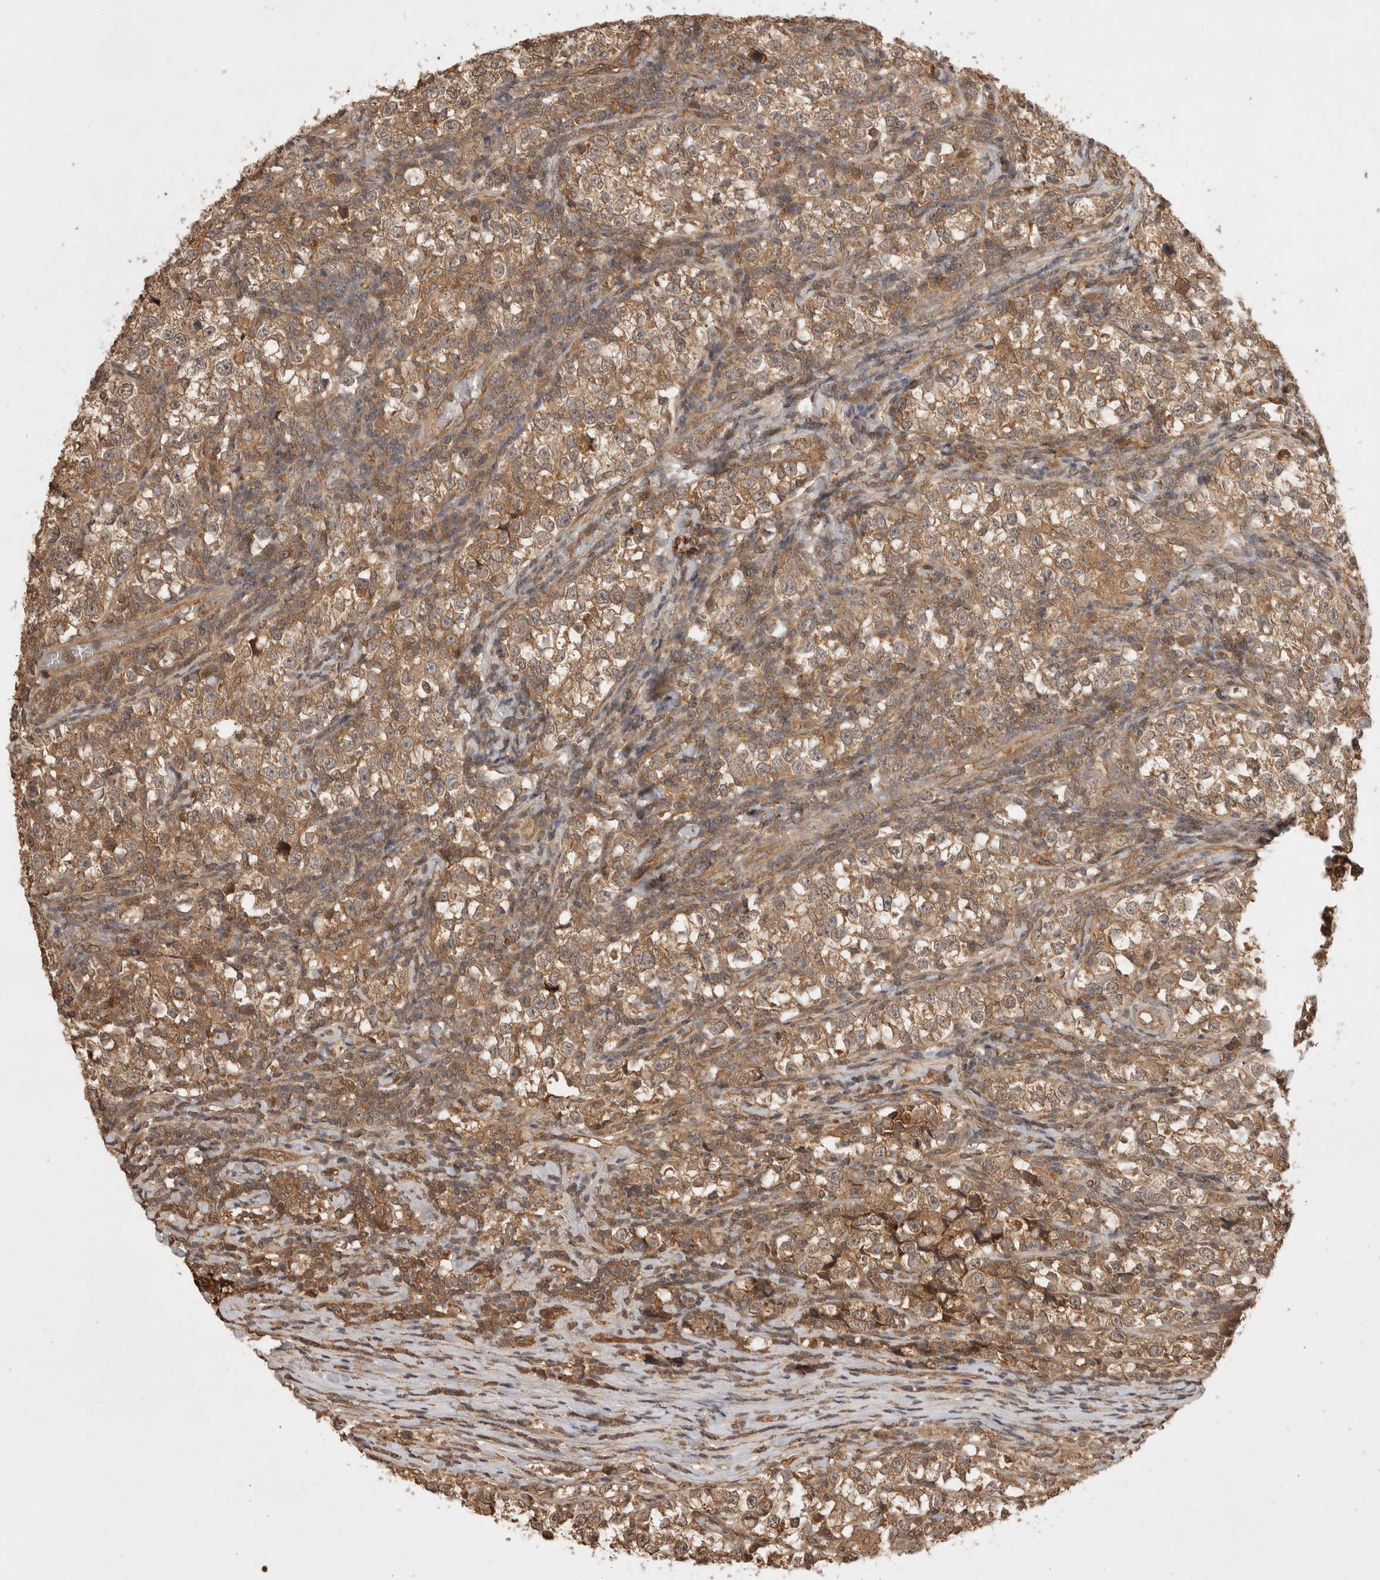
{"staining": {"intensity": "moderate", "quantity": ">75%", "location": "cytoplasmic/membranous"}, "tissue": "testis cancer", "cell_type": "Tumor cells", "image_type": "cancer", "snomed": [{"axis": "morphology", "description": "Normal tissue, NOS"}, {"axis": "morphology", "description": "Seminoma, NOS"}, {"axis": "topography", "description": "Testis"}], "caption": "Moderate cytoplasmic/membranous expression is identified in approximately >75% of tumor cells in testis cancer.", "gene": "PRMT3", "patient": {"sex": "male", "age": 43}}